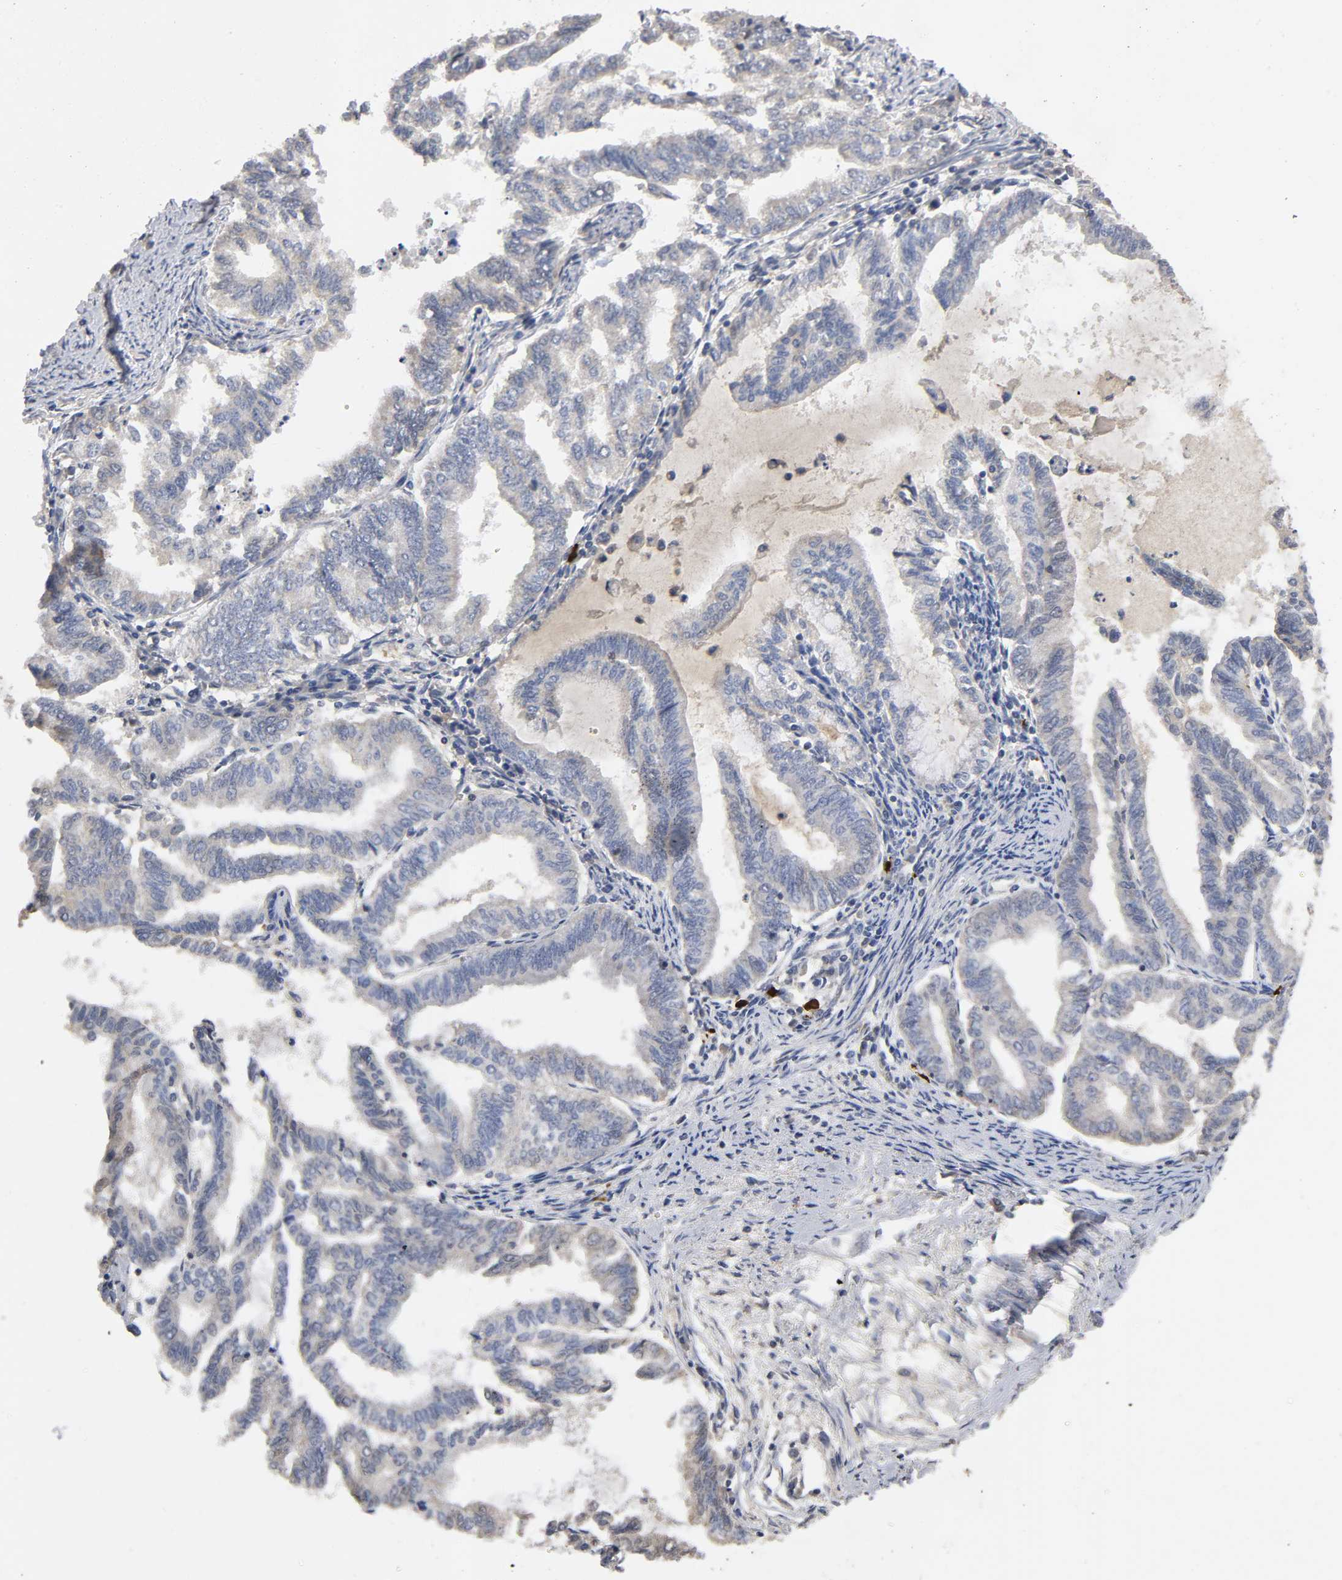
{"staining": {"intensity": "weak", "quantity": ">75%", "location": "cytoplasmic/membranous"}, "tissue": "endometrial cancer", "cell_type": "Tumor cells", "image_type": "cancer", "snomed": [{"axis": "morphology", "description": "Adenocarcinoma, NOS"}, {"axis": "topography", "description": "Endometrium"}], "caption": "High-power microscopy captured an immunohistochemistry micrograph of endometrial cancer, revealing weak cytoplasmic/membranous staining in approximately >75% of tumor cells.", "gene": "SYT16", "patient": {"sex": "female", "age": 79}}